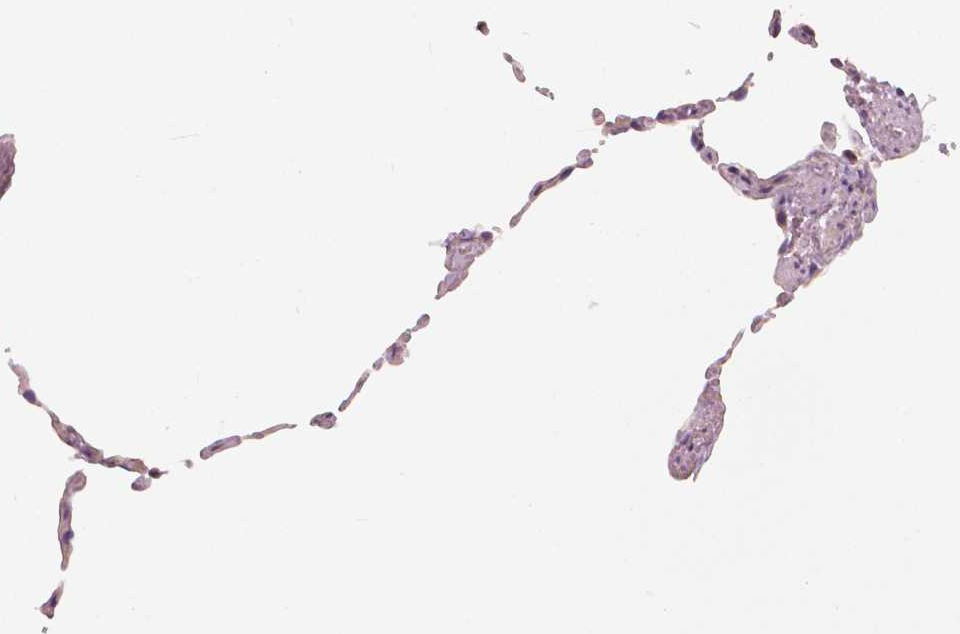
{"staining": {"intensity": "negative", "quantity": "none", "location": "none"}, "tissue": "lung", "cell_type": "Alveolar cells", "image_type": "normal", "snomed": [{"axis": "morphology", "description": "Normal tissue, NOS"}, {"axis": "topography", "description": "Lung"}], "caption": "High power microscopy image of an immunohistochemistry (IHC) micrograph of benign lung, revealing no significant expression in alveolar cells.", "gene": "SLC24A1", "patient": {"sex": "female", "age": 57}}